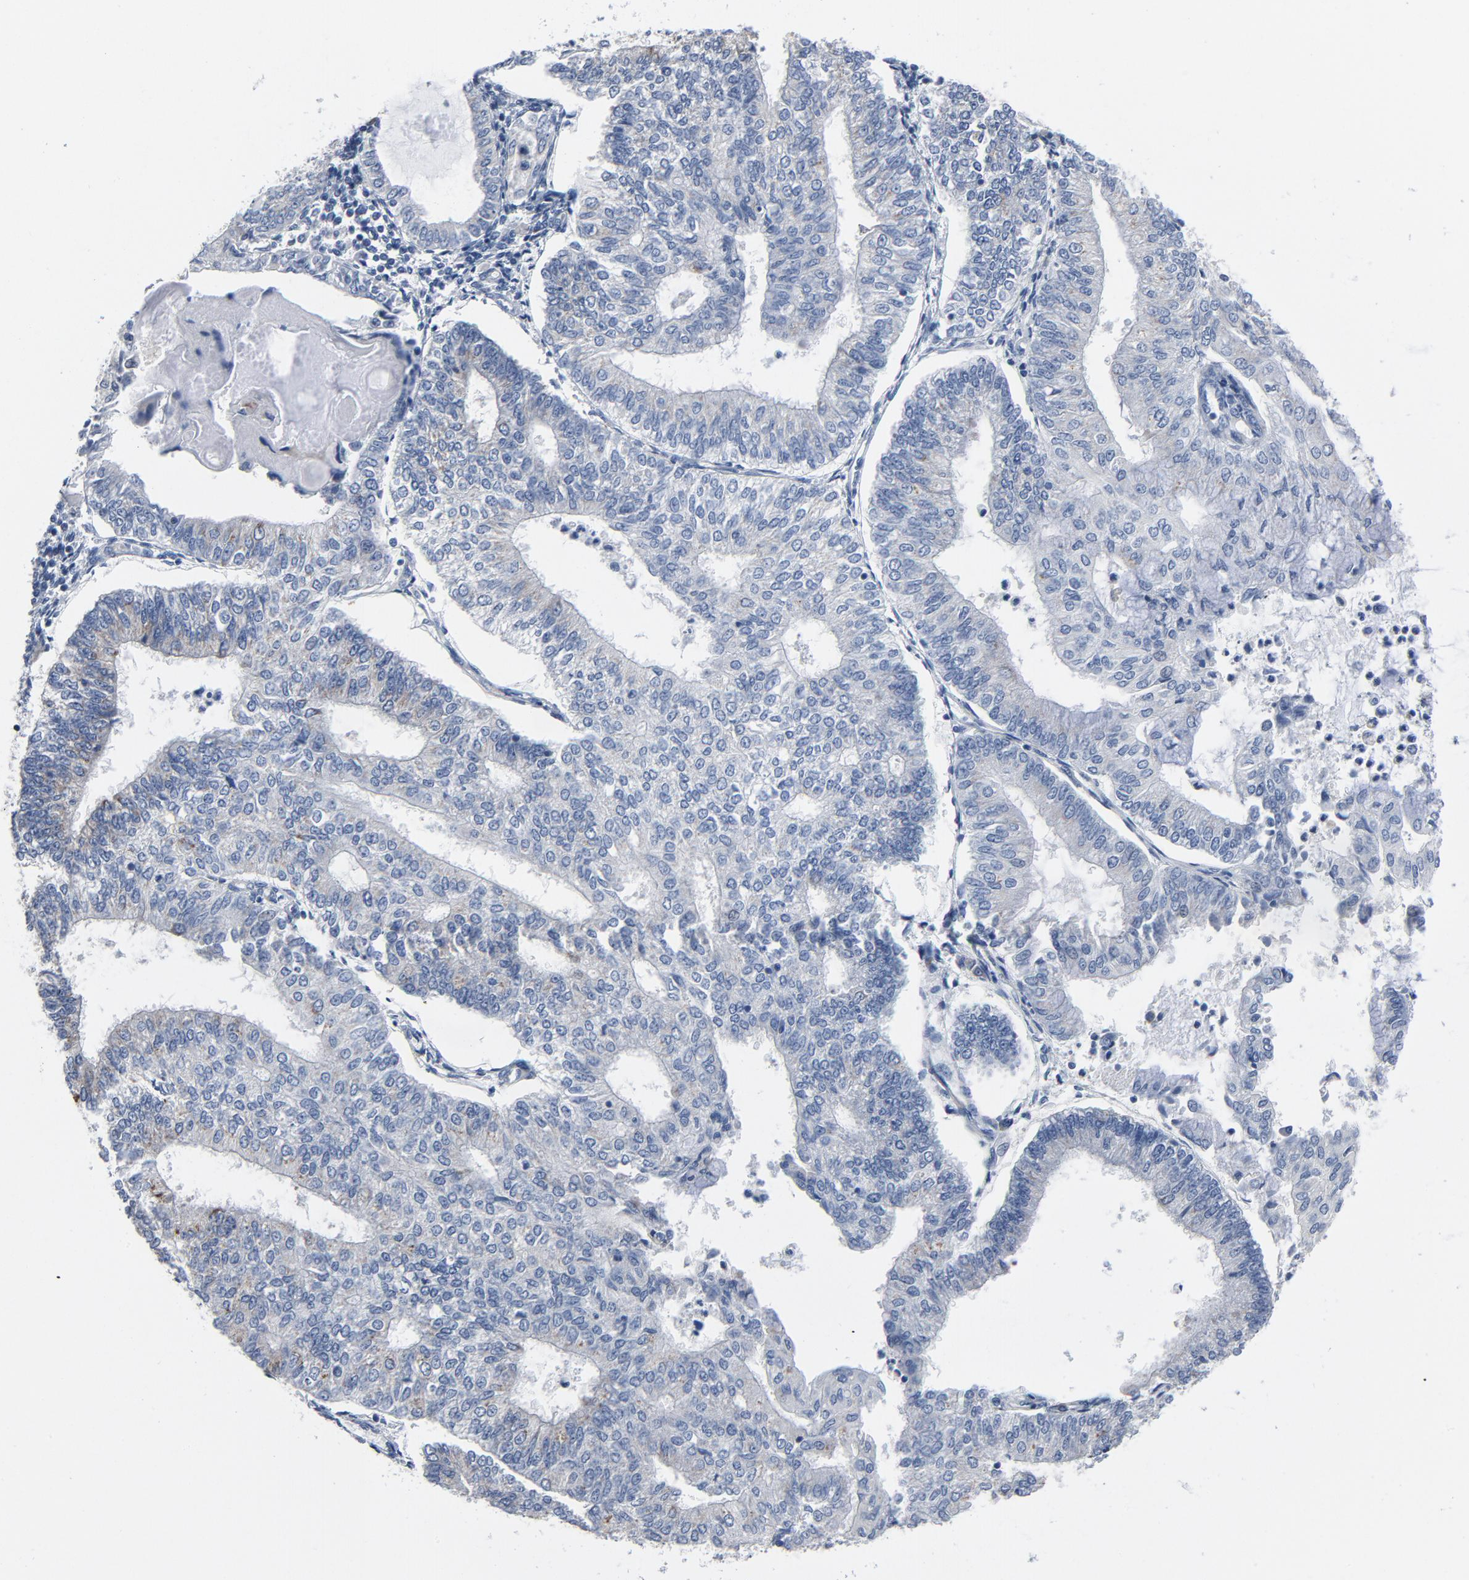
{"staining": {"intensity": "moderate", "quantity": "<25%", "location": "cytoplasmic/membranous"}, "tissue": "endometrial cancer", "cell_type": "Tumor cells", "image_type": "cancer", "snomed": [{"axis": "morphology", "description": "Adenocarcinoma, NOS"}, {"axis": "topography", "description": "Endometrium"}], "caption": "Brown immunohistochemical staining in human endometrial adenocarcinoma reveals moderate cytoplasmic/membranous staining in about <25% of tumor cells. (Stains: DAB (3,3'-diaminobenzidine) in brown, nuclei in blue, Microscopy: brightfield microscopy at high magnification).", "gene": "YIPF6", "patient": {"sex": "female", "age": 59}}